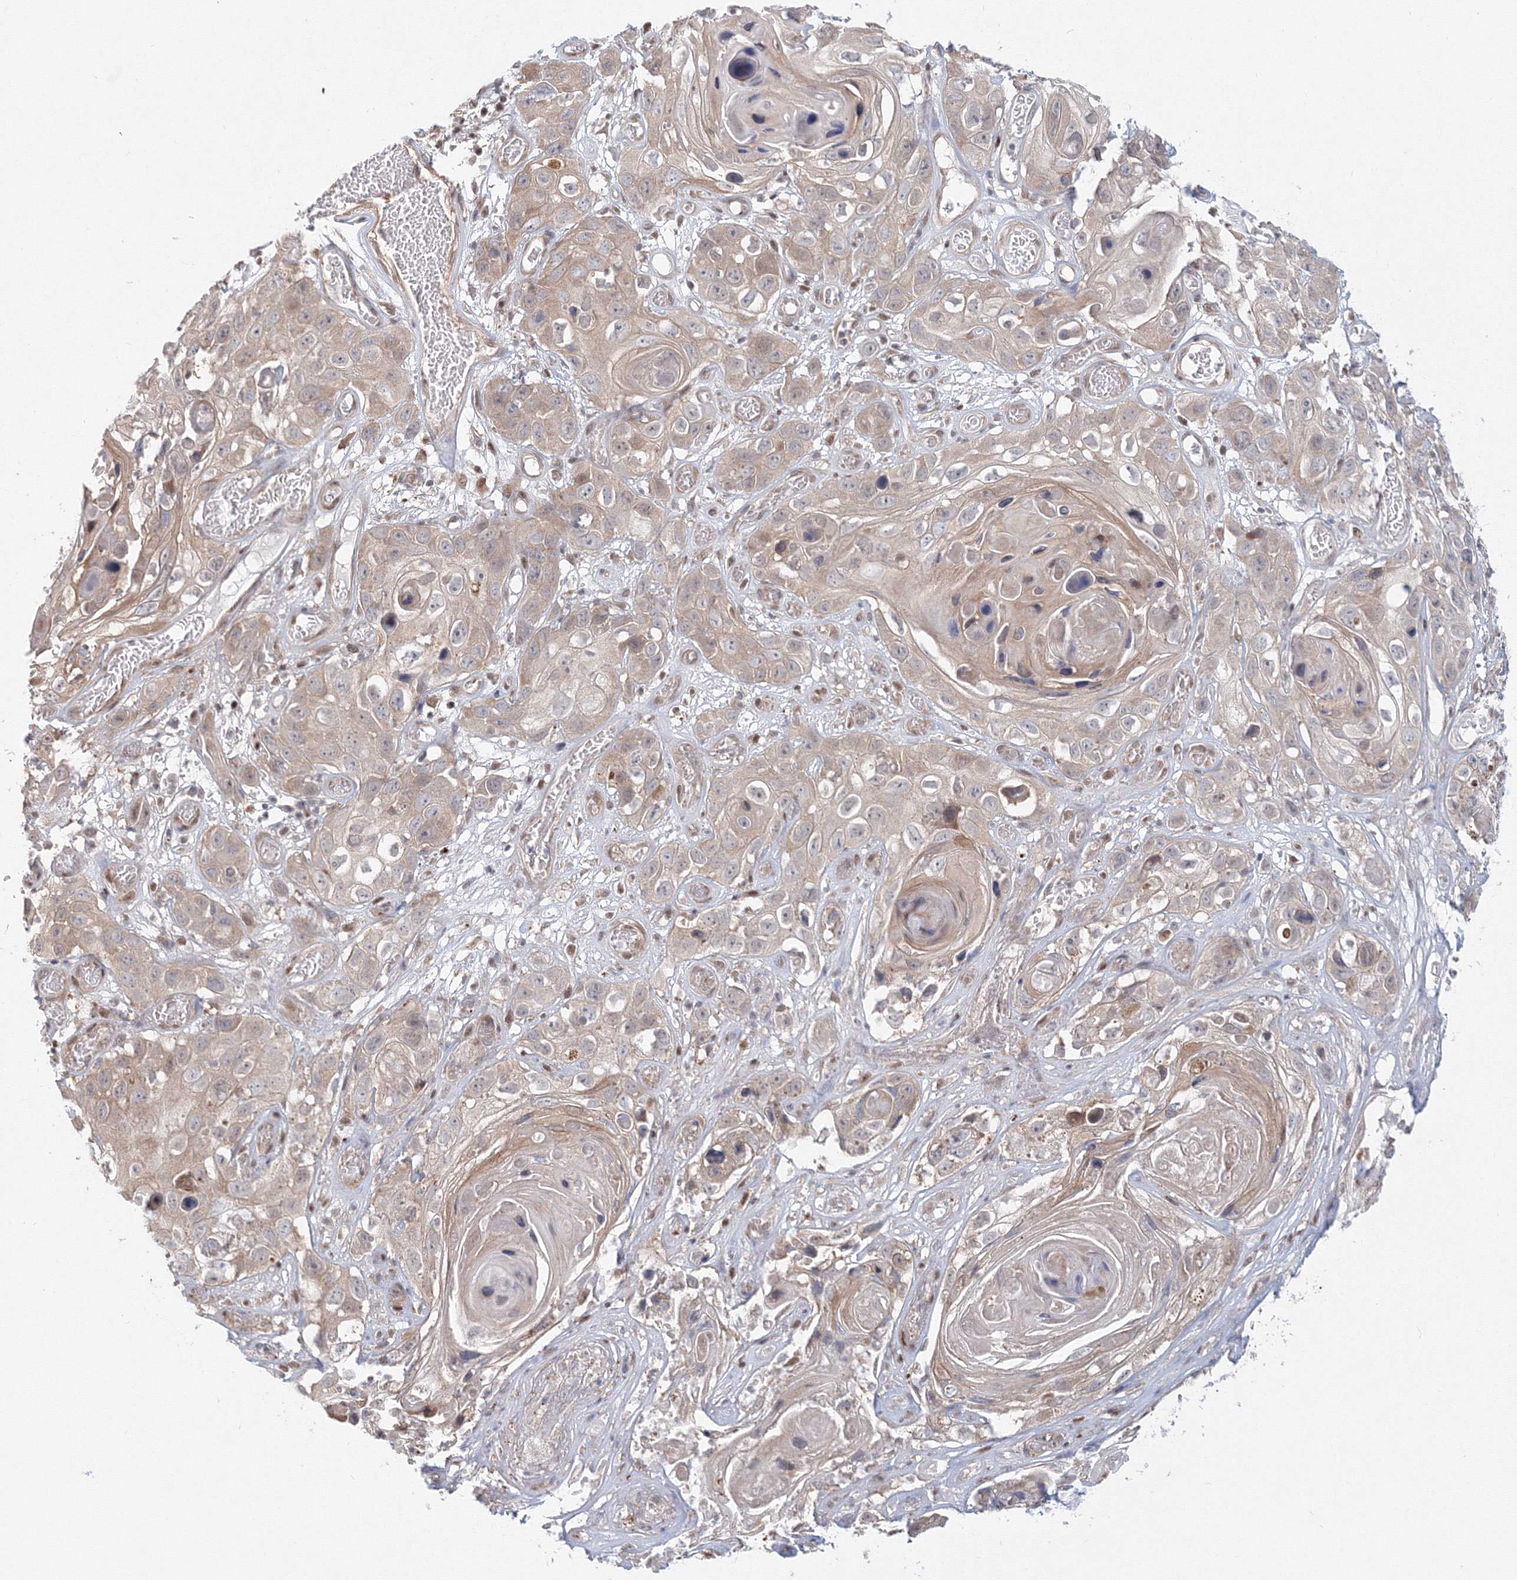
{"staining": {"intensity": "weak", "quantity": "<25%", "location": "cytoplasmic/membranous"}, "tissue": "skin cancer", "cell_type": "Tumor cells", "image_type": "cancer", "snomed": [{"axis": "morphology", "description": "Squamous cell carcinoma, NOS"}, {"axis": "topography", "description": "Skin"}], "caption": "IHC micrograph of human squamous cell carcinoma (skin) stained for a protein (brown), which reveals no staining in tumor cells.", "gene": "ARHGAP21", "patient": {"sex": "male", "age": 55}}